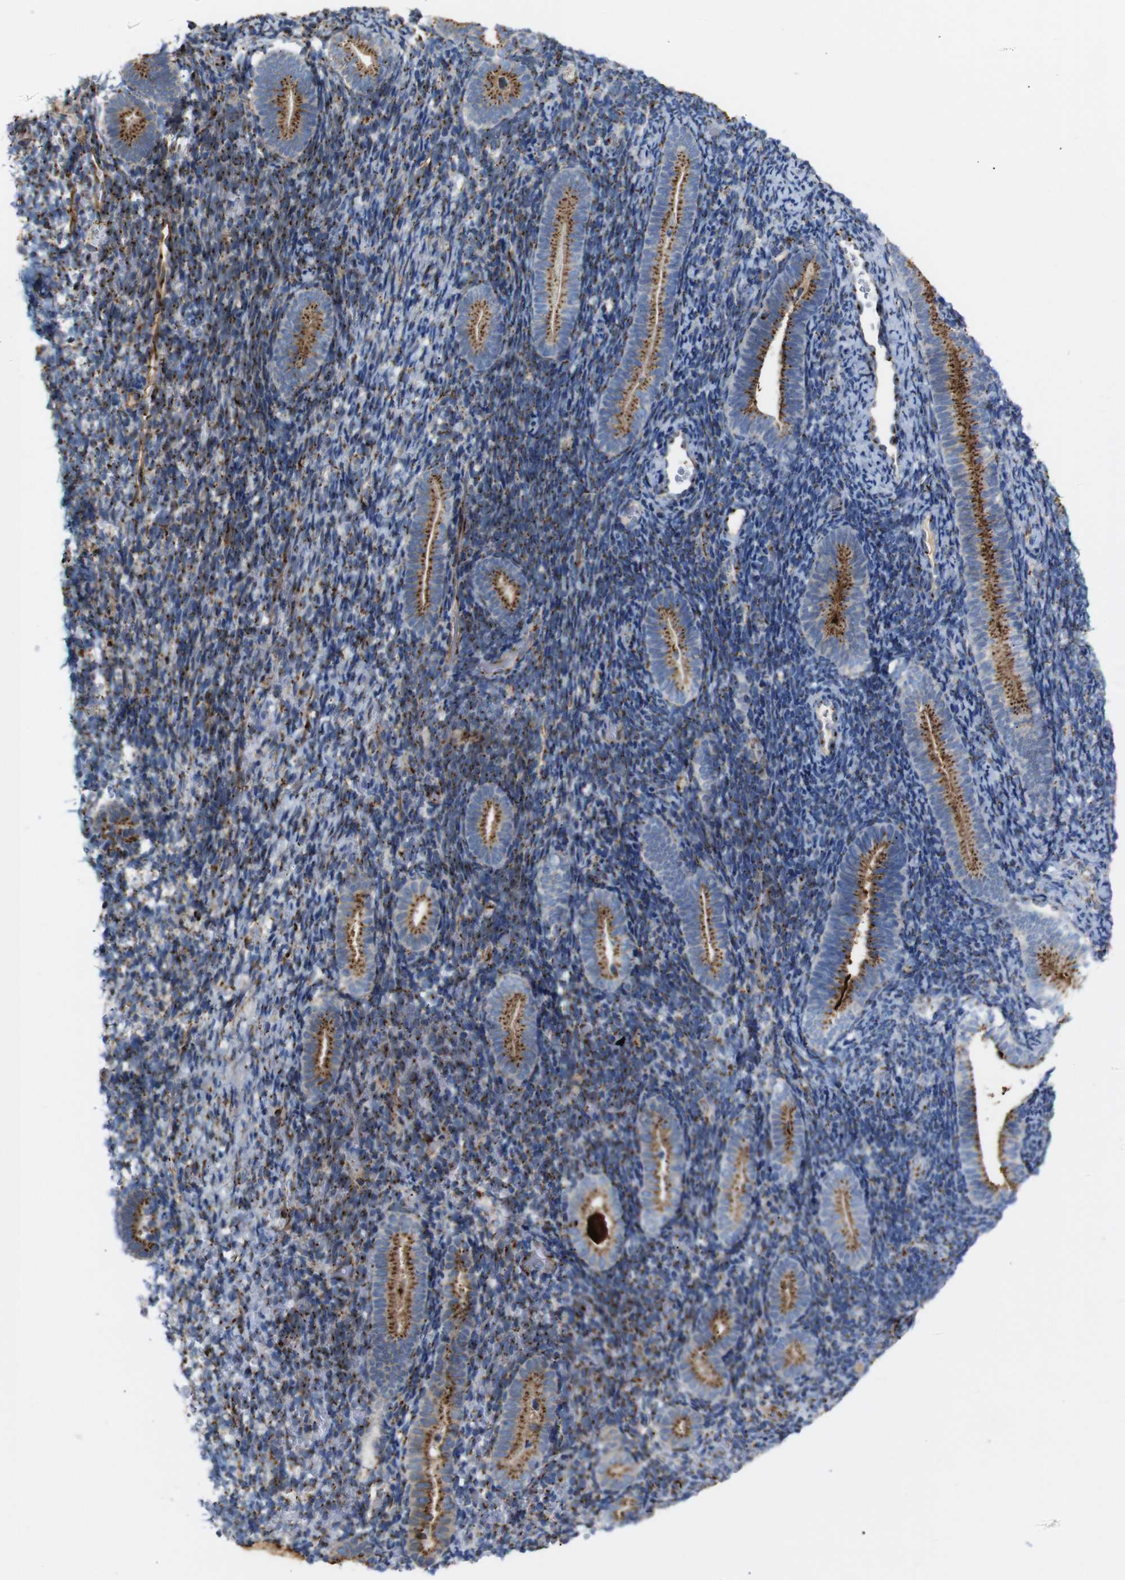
{"staining": {"intensity": "strong", "quantity": "25%-75%", "location": "cytoplasmic/membranous"}, "tissue": "endometrium", "cell_type": "Cells in endometrial stroma", "image_type": "normal", "snomed": [{"axis": "morphology", "description": "Normal tissue, NOS"}, {"axis": "topography", "description": "Endometrium"}], "caption": "Protein analysis of unremarkable endometrium shows strong cytoplasmic/membranous expression in about 25%-75% of cells in endometrial stroma. (DAB (3,3'-diaminobenzidine) = brown stain, brightfield microscopy at high magnification).", "gene": "TGOLN2", "patient": {"sex": "female", "age": 51}}